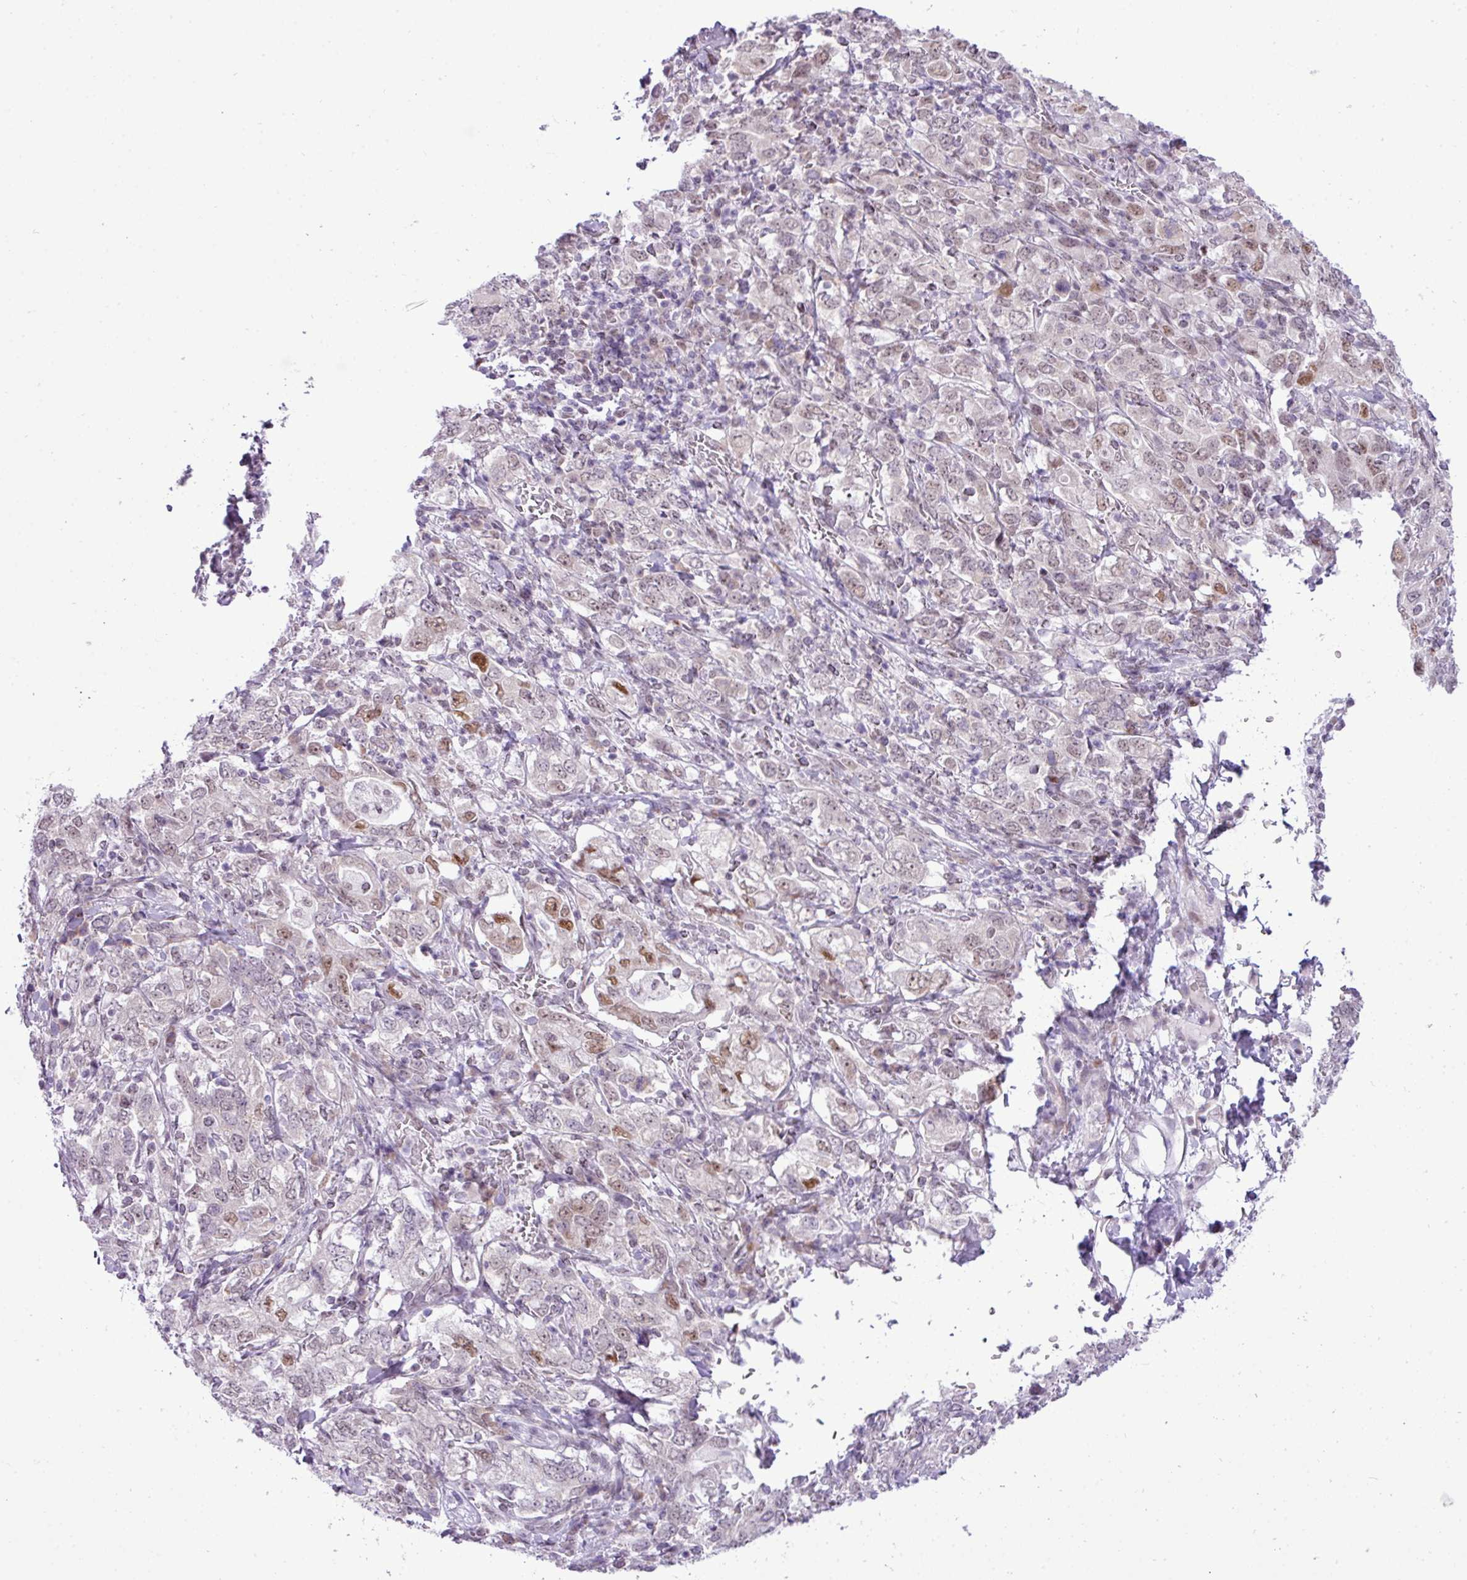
{"staining": {"intensity": "moderate", "quantity": "<25%", "location": "nuclear"}, "tissue": "stomach cancer", "cell_type": "Tumor cells", "image_type": "cancer", "snomed": [{"axis": "morphology", "description": "Adenocarcinoma, NOS"}, {"axis": "topography", "description": "Stomach, upper"}, {"axis": "topography", "description": "Stomach"}], "caption": "A low amount of moderate nuclear positivity is seen in approximately <25% of tumor cells in stomach cancer tissue.", "gene": "ELOA2", "patient": {"sex": "male", "age": 62}}